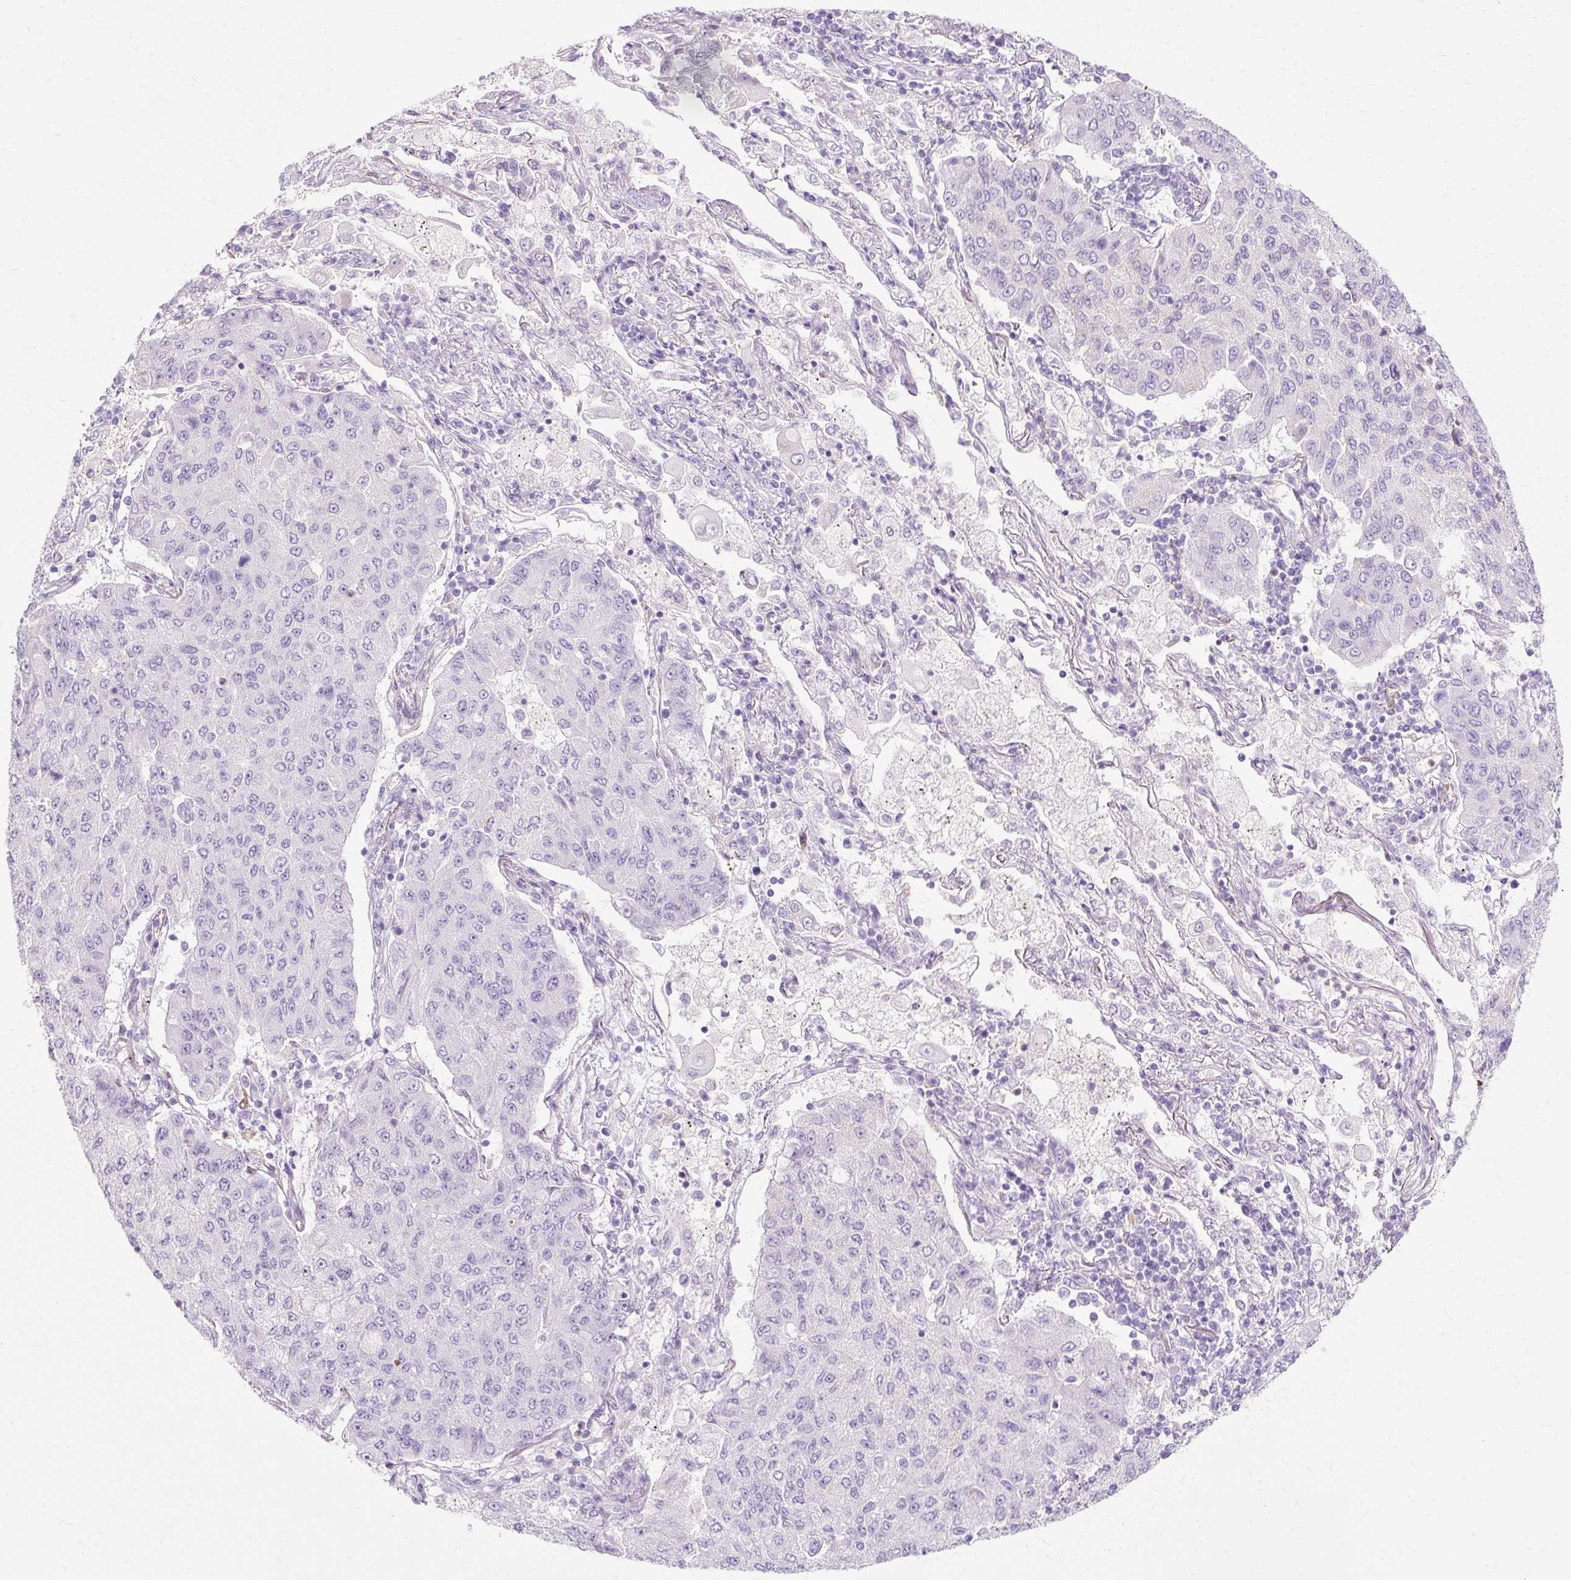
{"staining": {"intensity": "negative", "quantity": "none", "location": "none"}, "tissue": "lung cancer", "cell_type": "Tumor cells", "image_type": "cancer", "snomed": [{"axis": "morphology", "description": "Squamous cell carcinoma, NOS"}, {"axis": "topography", "description": "Lung"}], "caption": "Immunohistochemistry (IHC) image of neoplastic tissue: human lung cancer stained with DAB demonstrates no significant protein staining in tumor cells.", "gene": "HSD11B1", "patient": {"sex": "male", "age": 74}}